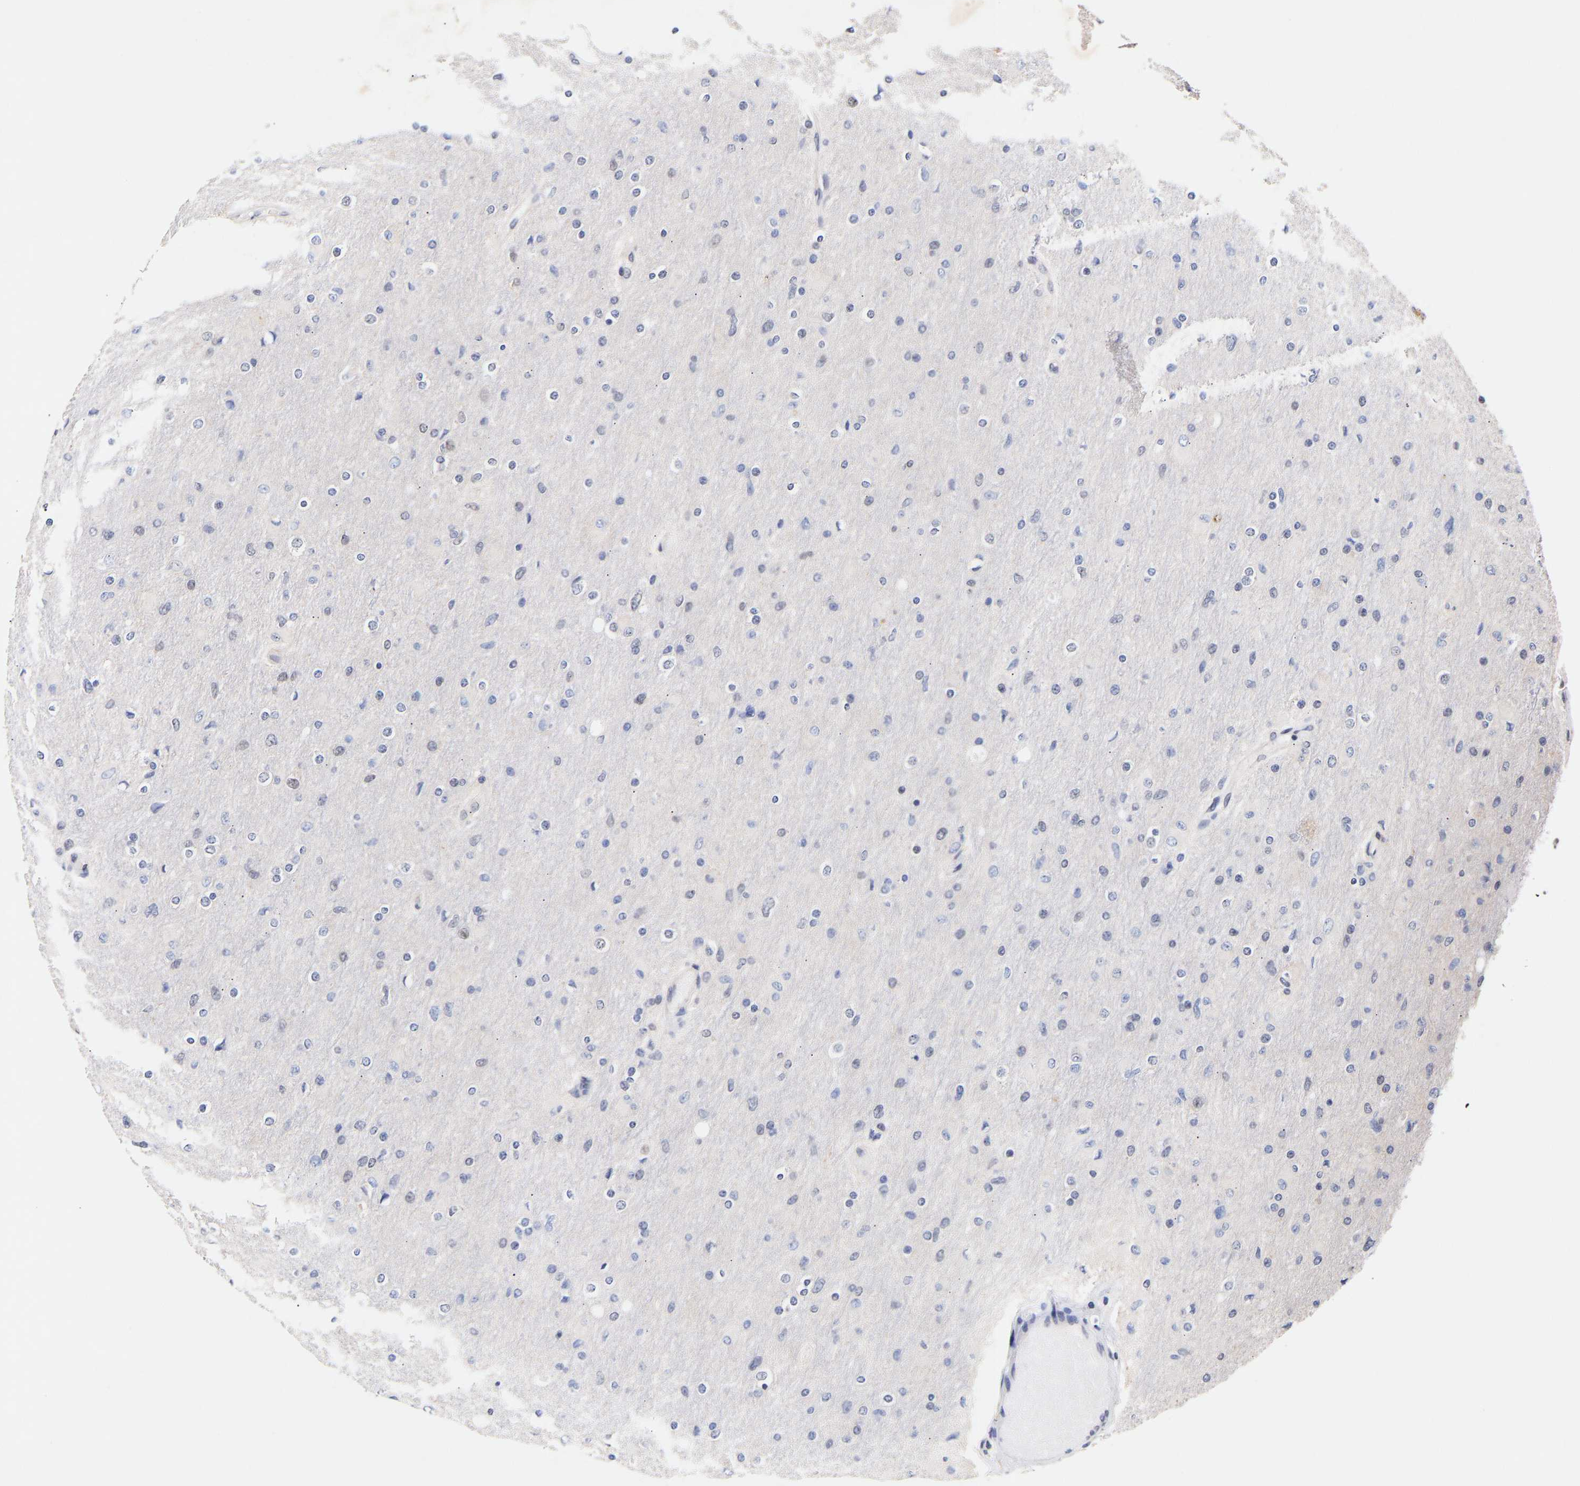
{"staining": {"intensity": "negative", "quantity": "none", "location": "none"}, "tissue": "glioma", "cell_type": "Tumor cells", "image_type": "cancer", "snomed": [{"axis": "morphology", "description": "Glioma, malignant, High grade"}, {"axis": "topography", "description": "Cerebral cortex"}], "caption": "Tumor cells show no significant protein positivity in glioma. (Immunohistochemistry, brightfield microscopy, high magnification).", "gene": "RBM15", "patient": {"sex": "female", "age": 36}}